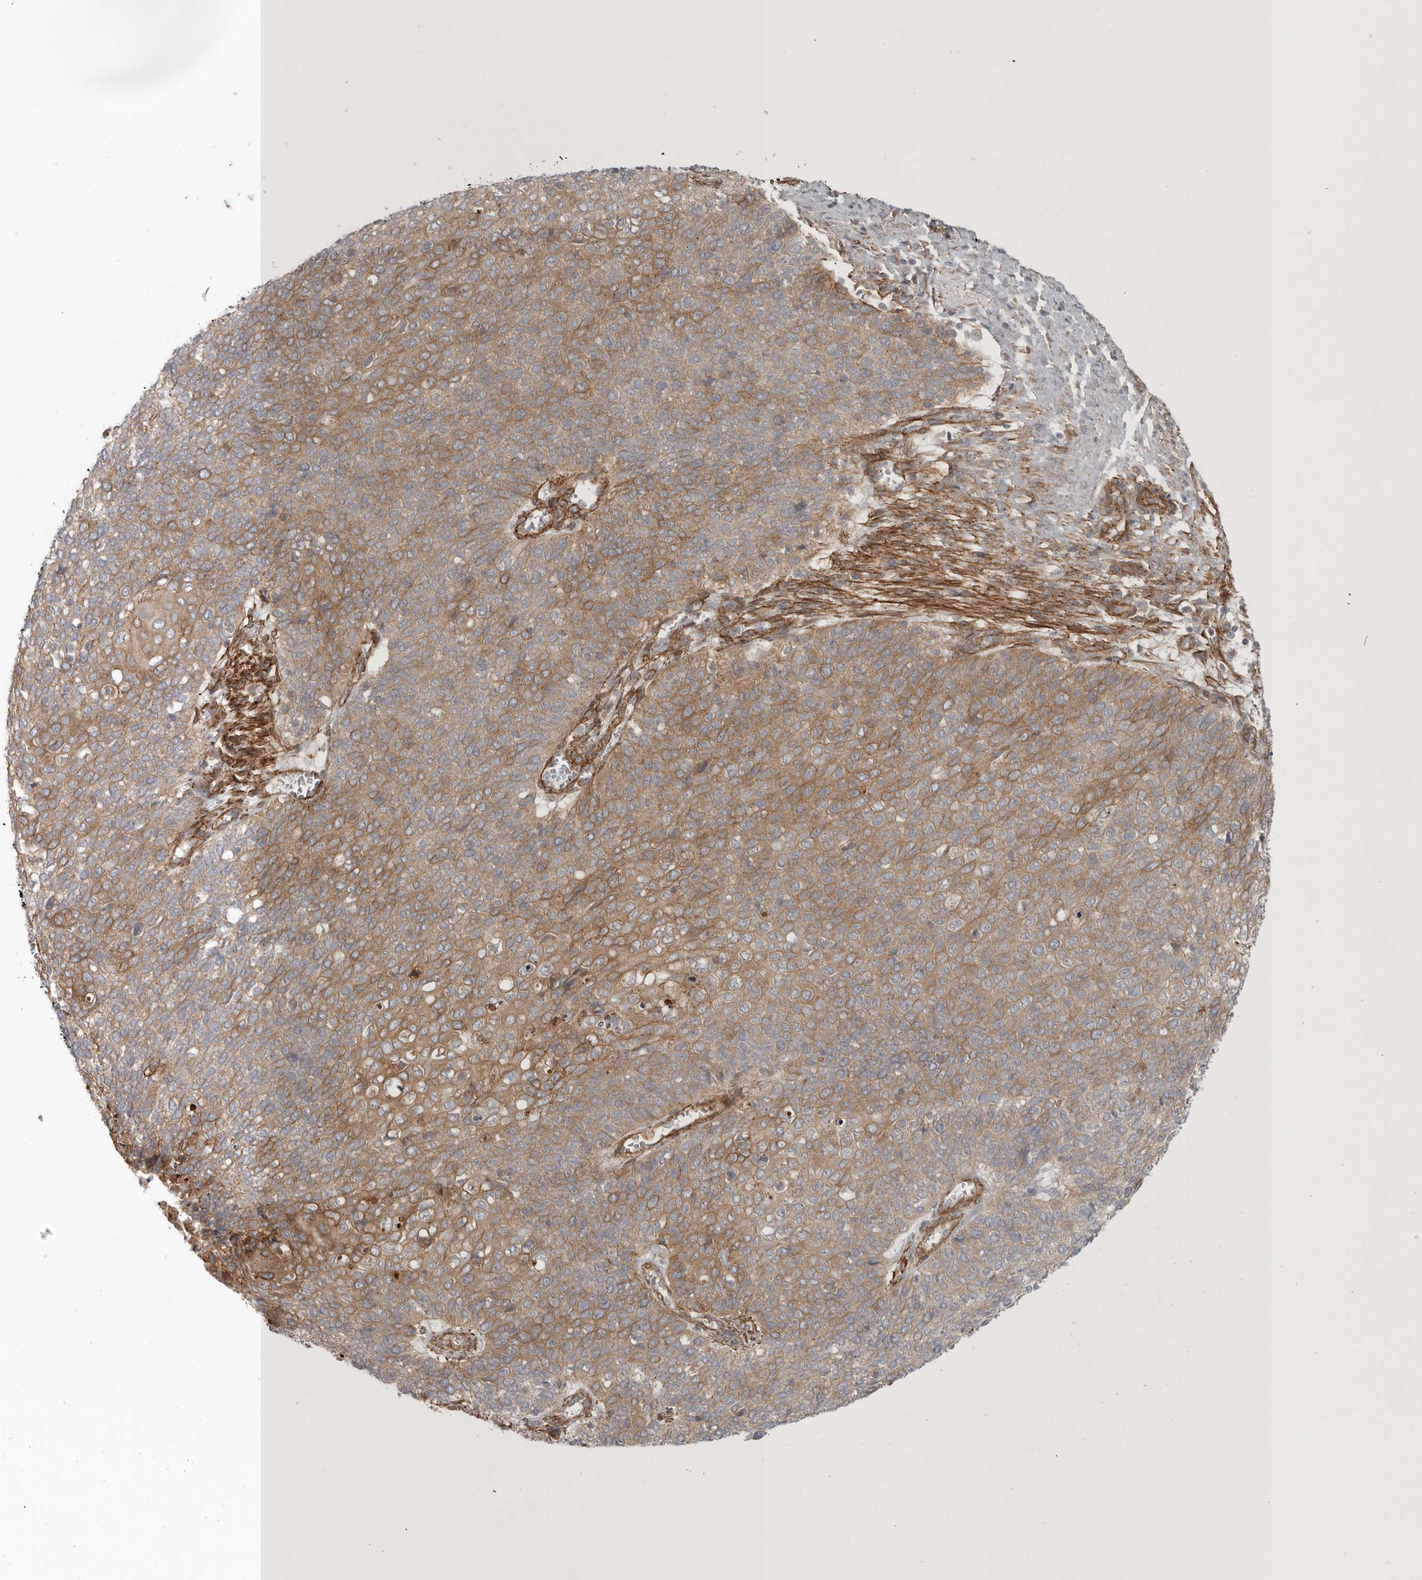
{"staining": {"intensity": "moderate", "quantity": ">75%", "location": "cytoplasmic/membranous"}, "tissue": "cervical cancer", "cell_type": "Tumor cells", "image_type": "cancer", "snomed": [{"axis": "morphology", "description": "Squamous cell carcinoma, NOS"}, {"axis": "topography", "description": "Cervix"}], "caption": "A medium amount of moderate cytoplasmic/membranous positivity is appreciated in about >75% of tumor cells in cervical squamous cell carcinoma tissue. Ihc stains the protein in brown and the nuclei are stained blue.", "gene": "LONRF1", "patient": {"sex": "female", "age": 39}}